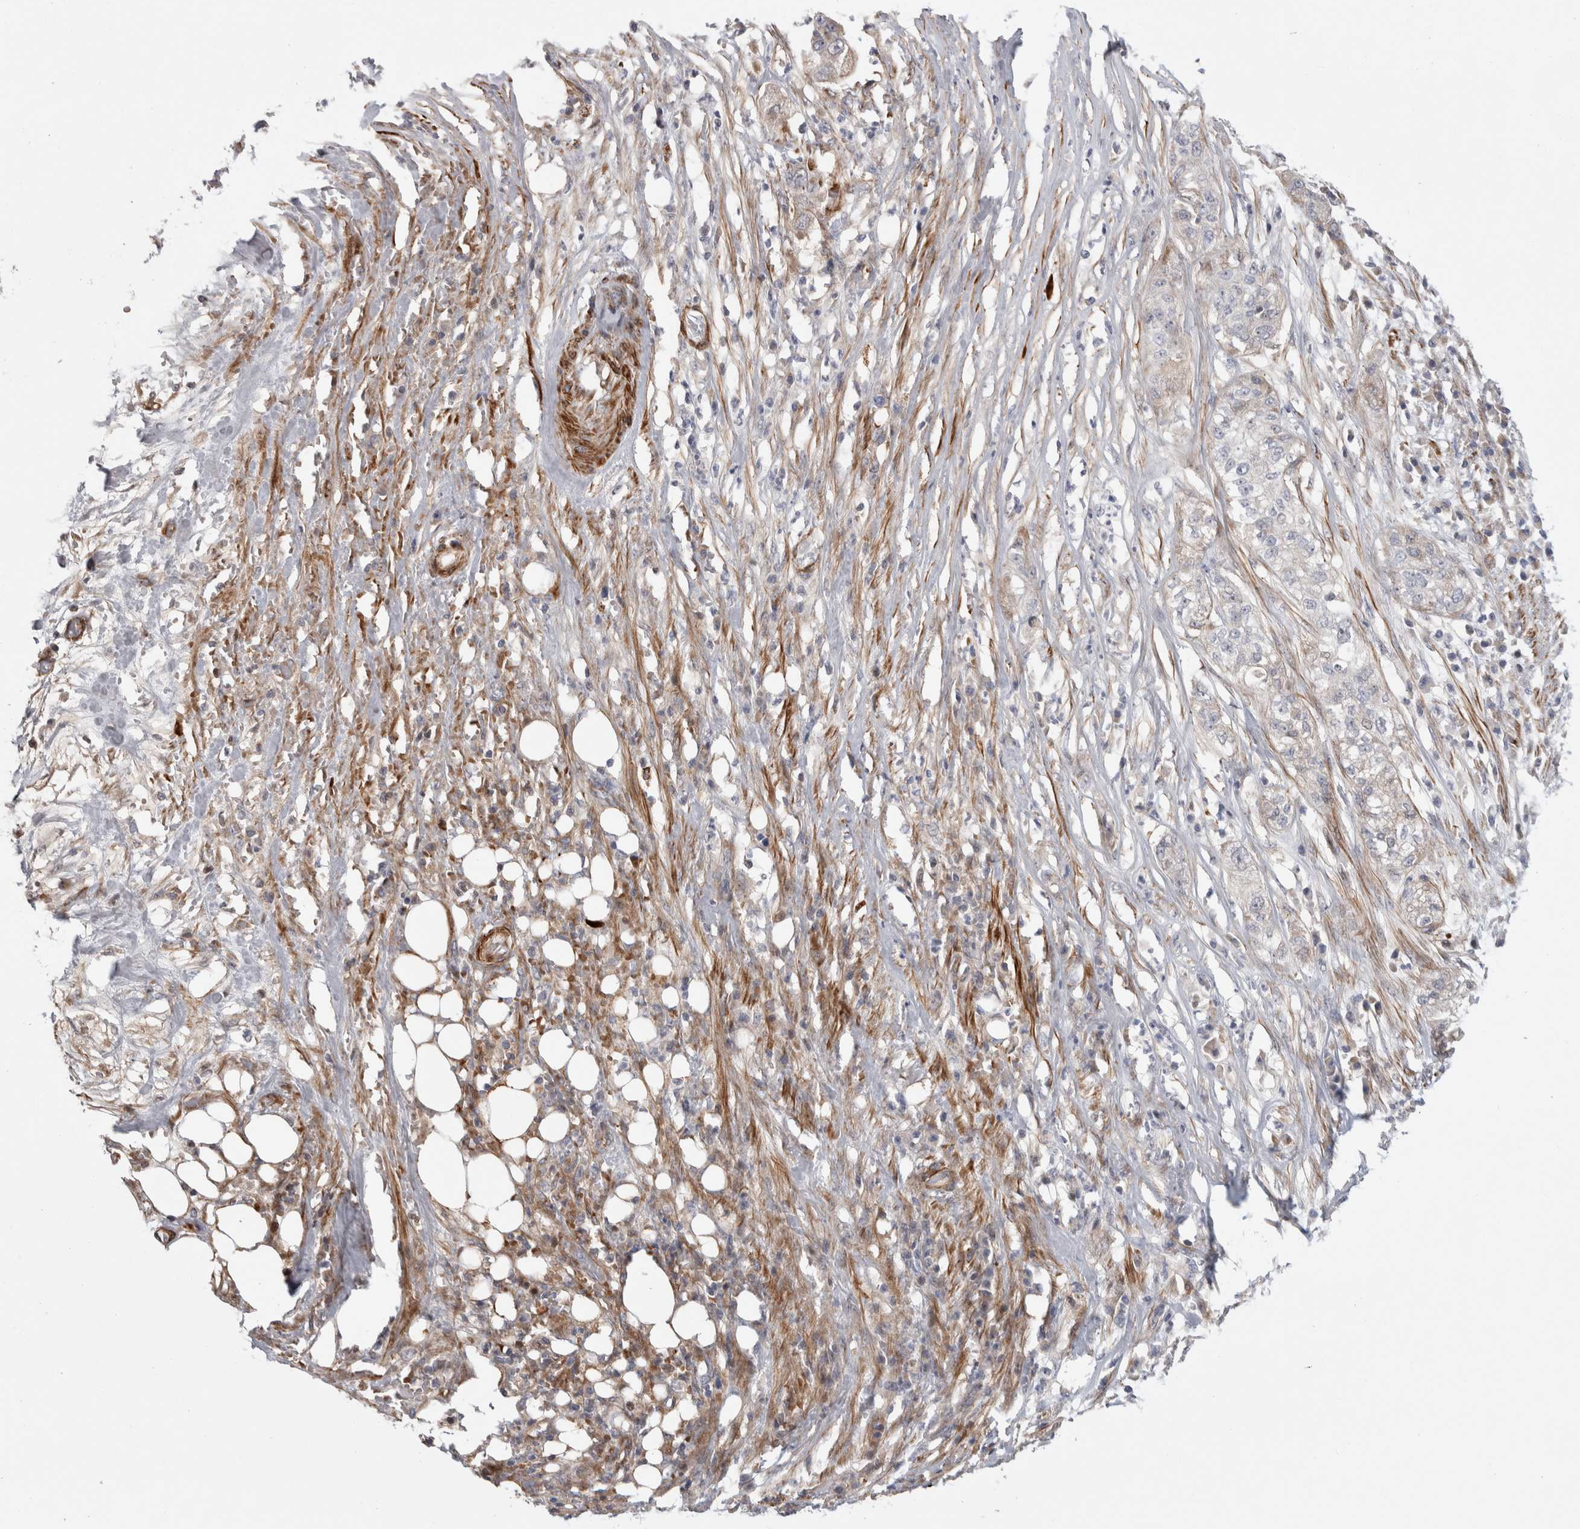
{"staining": {"intensity": "negative", "quantity": "none", "location": "none"}, "tissue": "pancreatic cancer", "cell_type": "Tumor cells", "image_type": "cancer", "snomed": [{"axis": "morphology", "description": "Adenocarcinoma, NOS"}, {"axis": "topography", "description": "Pancreas"}], "caption": "This photomicrograph is of pancreatic cancer stained with immunohistochemistry (IHC) to label a protein in brown with the nuclei are counter-stained blue. There is no positivity in tumor cells. Brightfield microscopy of immunohistochemistry stained with DAB (brown) and hematoxylin (blue), captured at high magnification.", "gene": "PSMG3", "patient": {"sex": "female", "age": 78}}